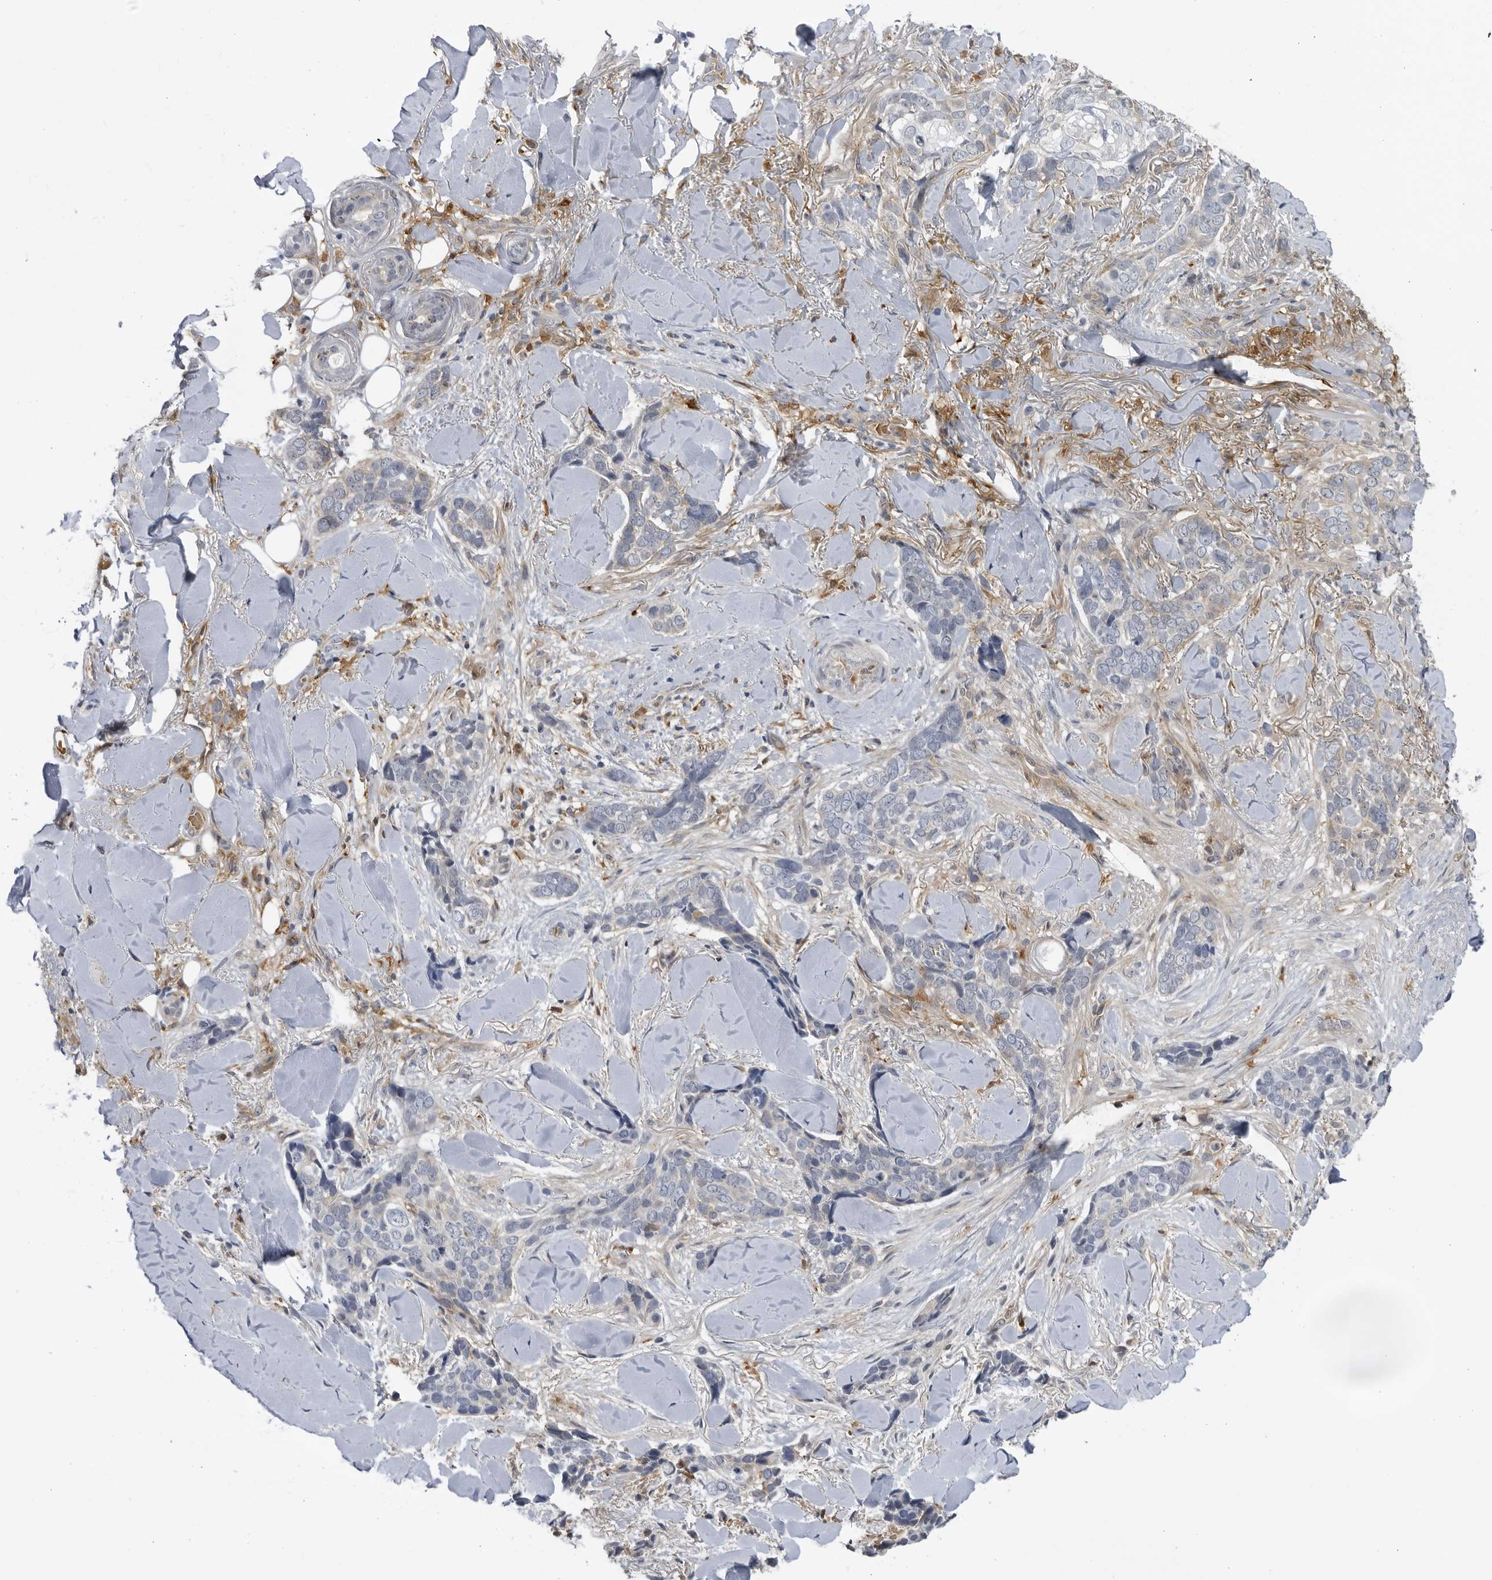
{"staining": {"intensity": "negative", "quantity": "none", "location": "none"}, "tissue": "skin cancer", "cell_type": "Tumor cells", "image_type": "cancer", "snomed": [{"axis": "morphology", "description": "Basal cell carcinoma"}, {"axis": "topography", "description": "Skin"}], "caption": "Tumor cells show no significant protein positivity in skin cancer.", "gene": "BMP2K", "patient": {"sex": "female", "age": 82}}